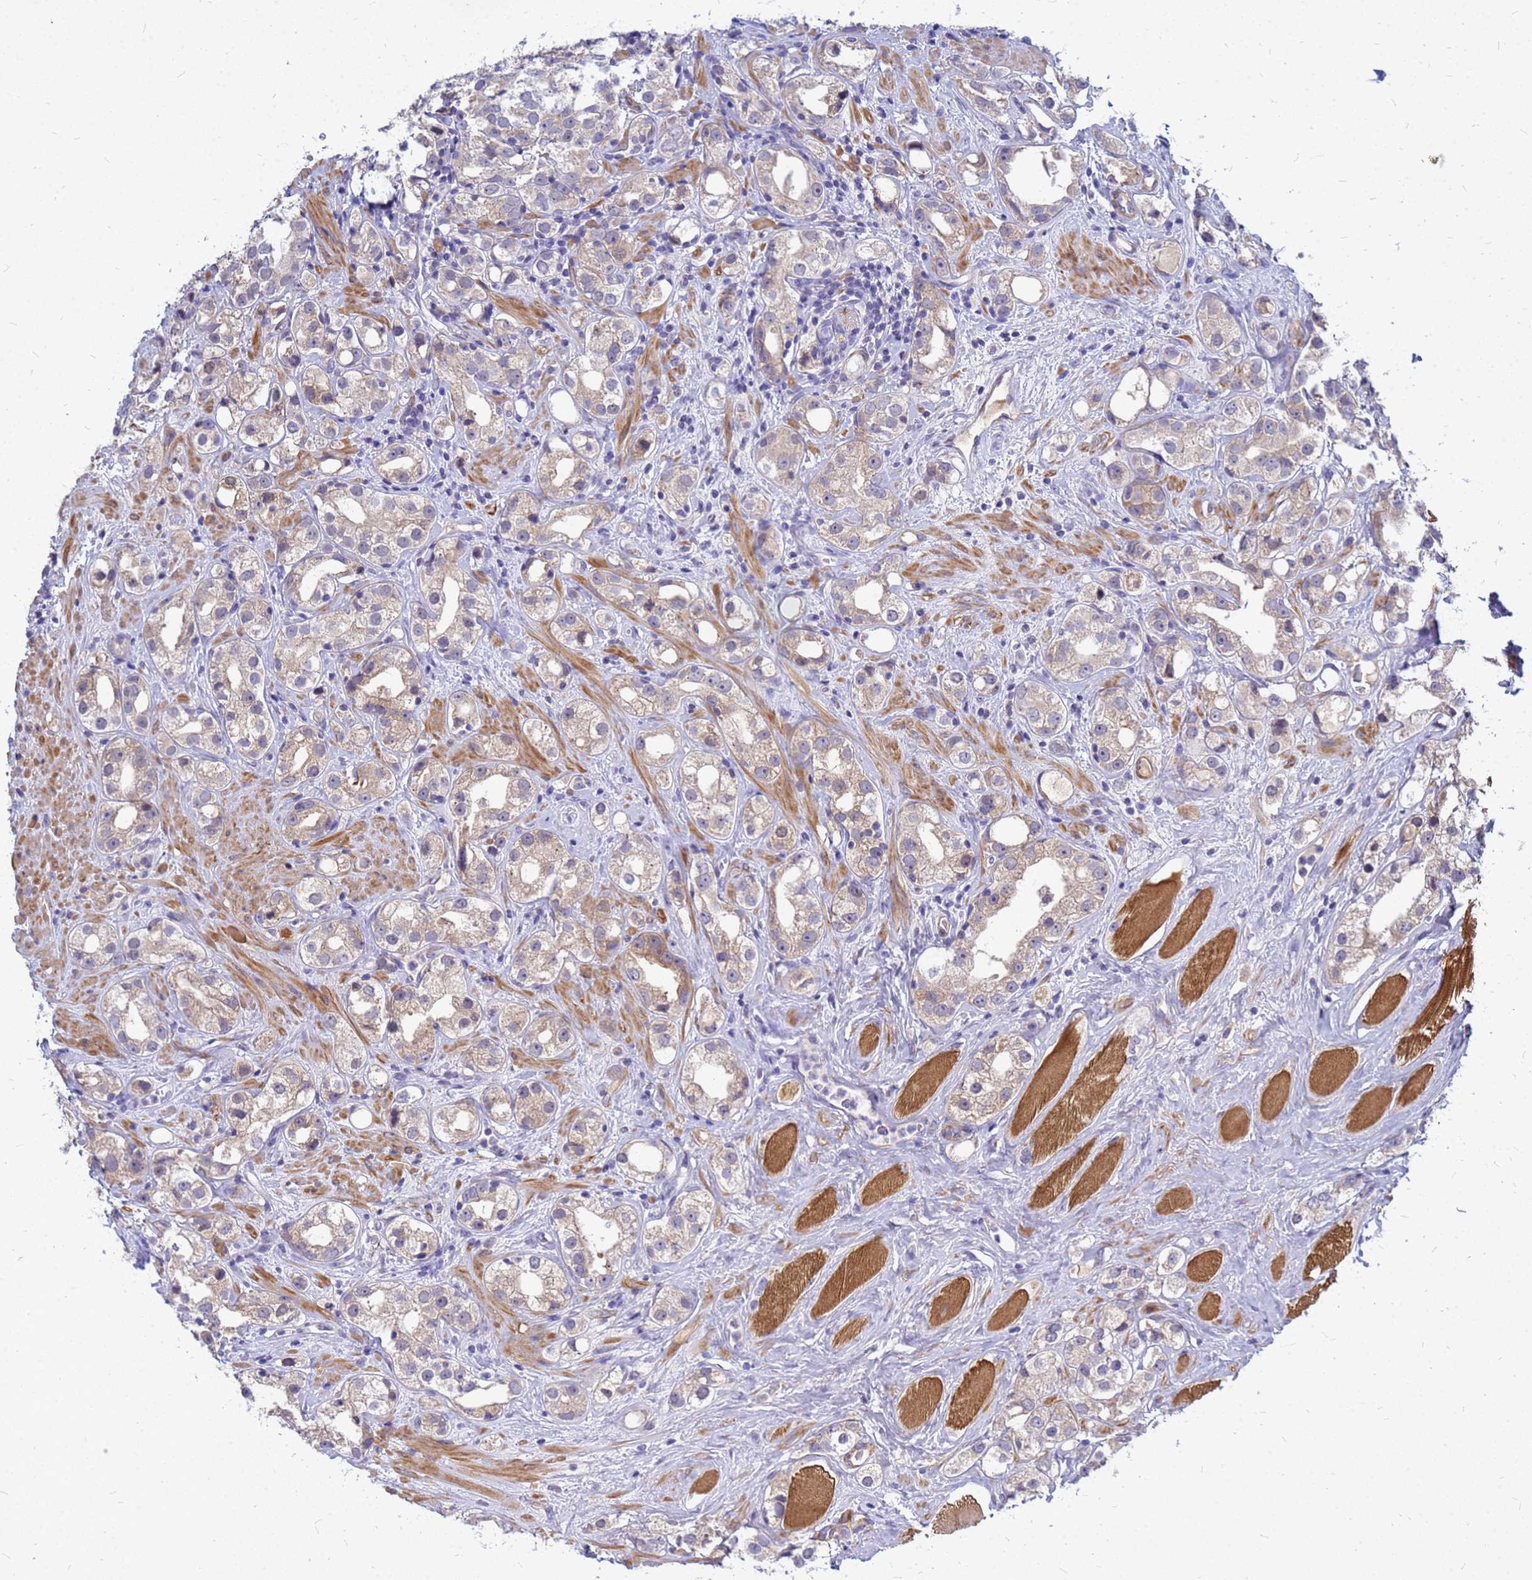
{"staining": {"intensity": "weak", "quantity": "<25%", "location": "cytoplasmic/membranous"}, "tissue": "prostate cancer", "cell_type": "Tumor cells", "image_type": "cancer", "snomed": [{"axis": "morphology", "description": "Adenocarcinoma, NOS"}, {"axis": "topography", "description": "Prostate"}], "caption": "DAB (3,3'-diaminobenzidine) immunohistochemical staining of prostate adenocarcinoma demonstrates no significant staining in tumor cells.", "gene": "SRGAP3", "patient": {"sex": "male", "age": 79}}